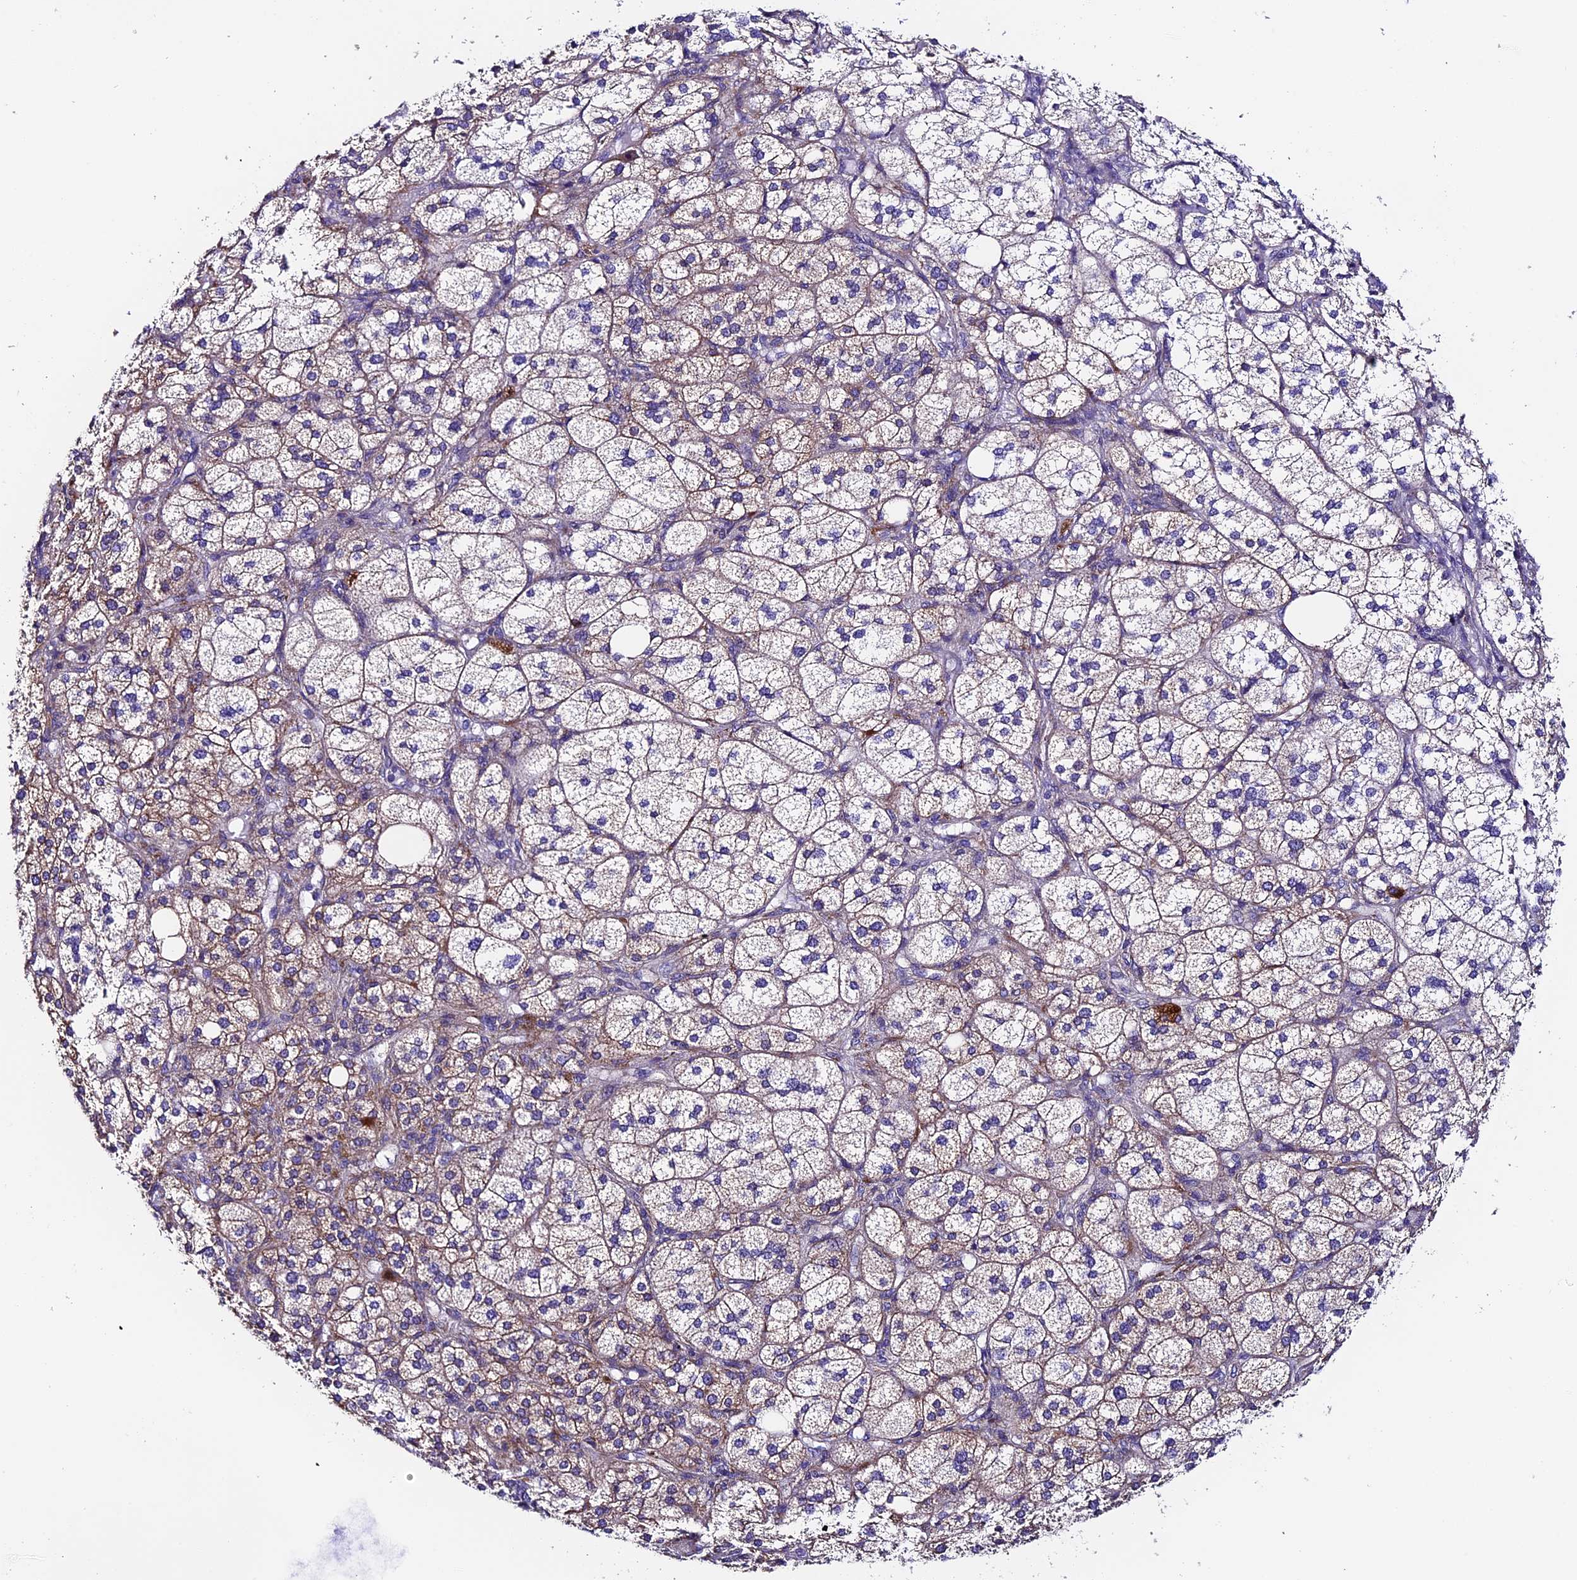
{"staining": {"intensity": "moderate", "quantity": "25%-75%", "location": "cytoplasmic/membranous"}, "tissue": "adrenal gland", "cell_type": "Glandular cells", "image_type": "normal", "snomed": [{"axis": "morphology", "description": "Normal tissue, NOS"}, {"axis": "topography", "description": "Adrenal gland"}], "caption": "Moderate cytoplasmic/membranous expression is appreciated in about 25%-75% of glandular cells in benign adrenal gland.", "gene": "COMTD1", "patient": {"sex": "female", "age": 61}}